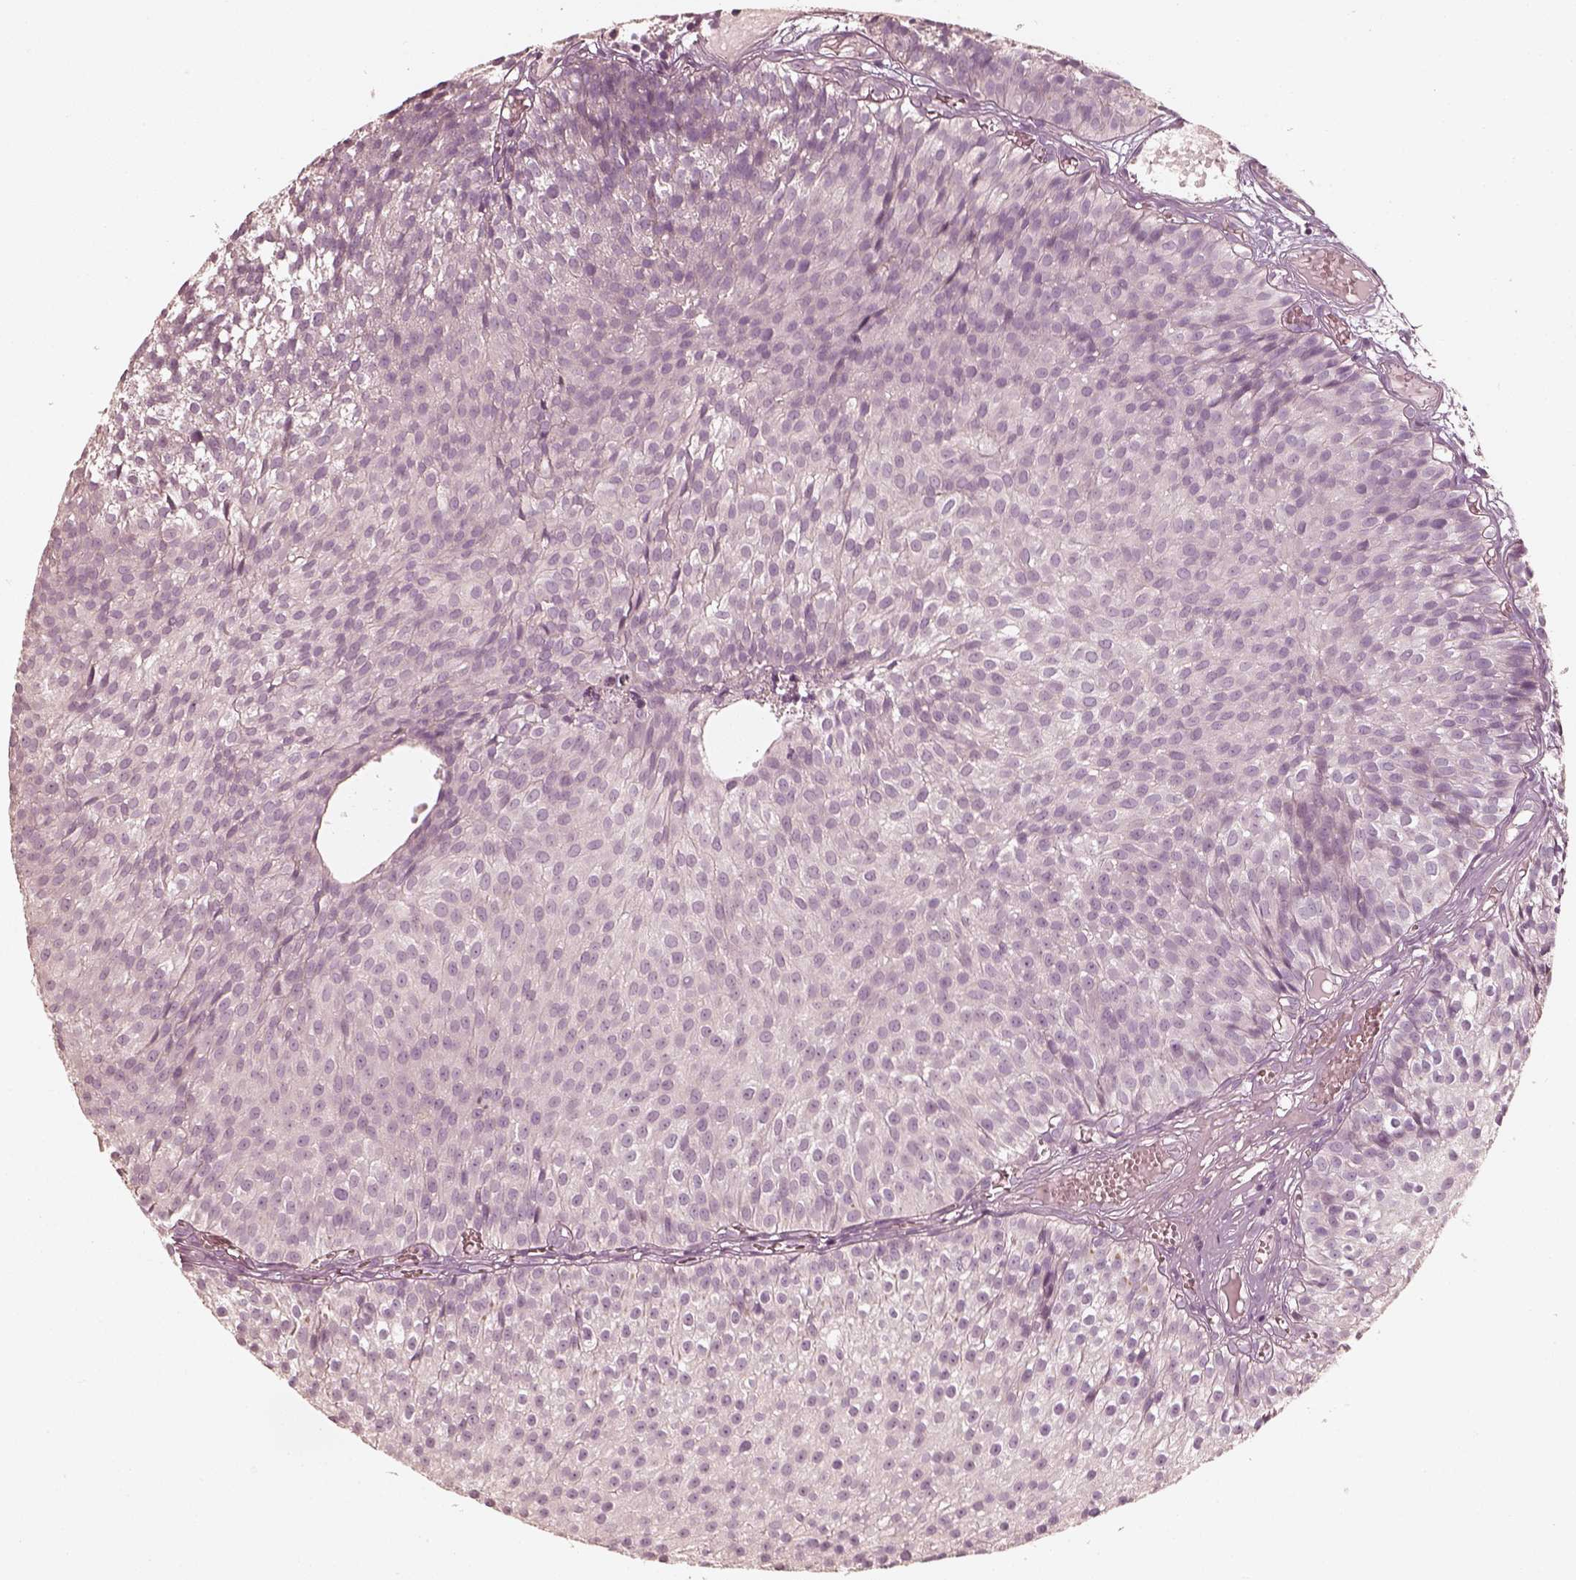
{"staining": {"intensity": "negative", "quantity": "none", "location": "none"}, "tissue": "urothelial cancer", "cell_type": "Tumor cells", "image_type": "cancer", "snomed": [{"axis": "morphology", "description": "Urothelial carcinoma, Low grade"}, {"axis": "topography", "description": "Urinary bladder"}], "caption": "Immunohistochemical staining of low-grade urothelial carcinoma reveals no significant staining in tumor cells.", "gene": "FMNL2", "patient": {"sex": "male", "age": 63}}